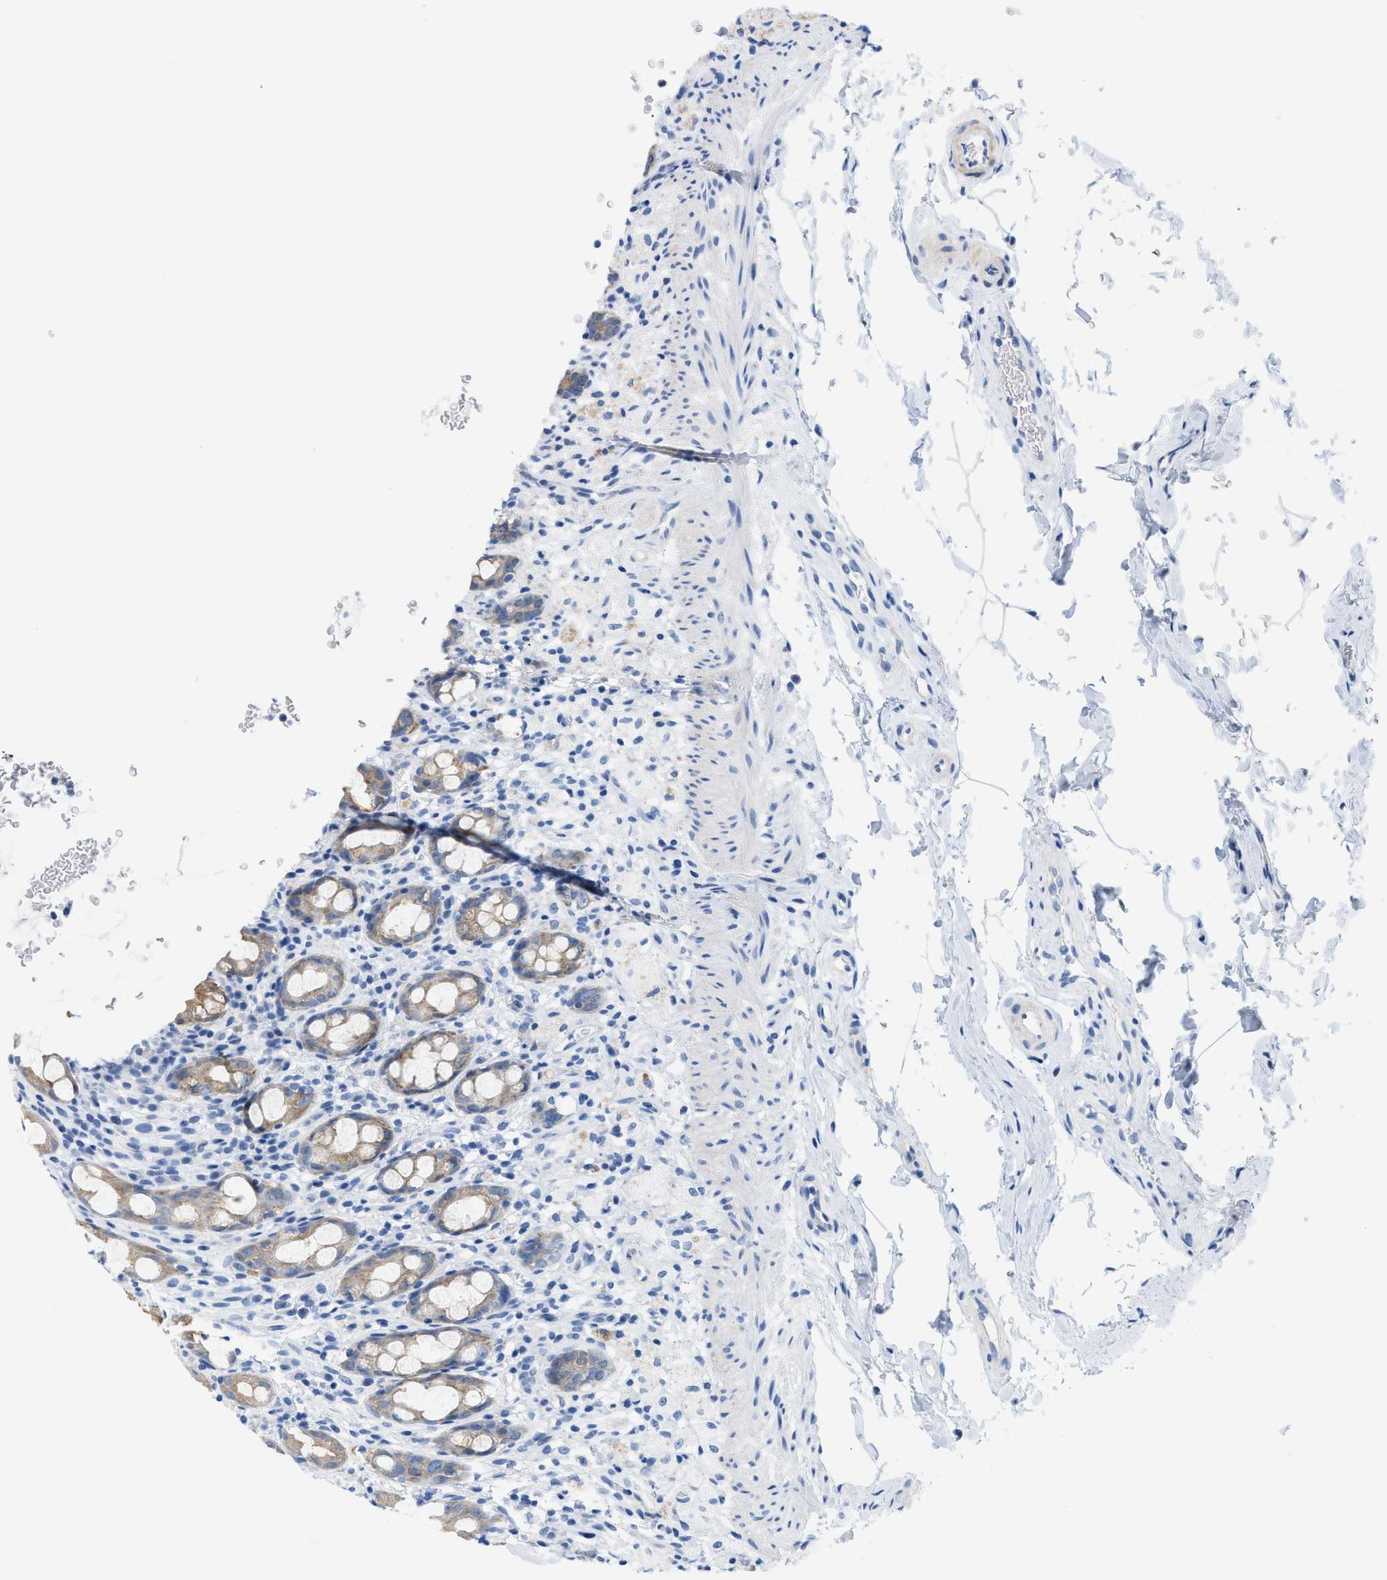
{"staining": {"intensity": "weak", "quantity": ">75%", "location": "cytoplasmic/membranous"}, "tissue": "rectum", "cell_type": "Glandular cells", "image_type": "normal", "snomed": [{"axis": "morphology", "description": "Normal tissue, NOS"}, {"axis": "topography", "description": "Rectum"}], "caption": "A high-resolution image shows immunohistochemistry staining of normal rectum, which exhibits weak cytoplasmic/membranous staining in about >75% of glandular cells.", "gene": "BPGM", "patient": {"sex": "male", "age": 44}}